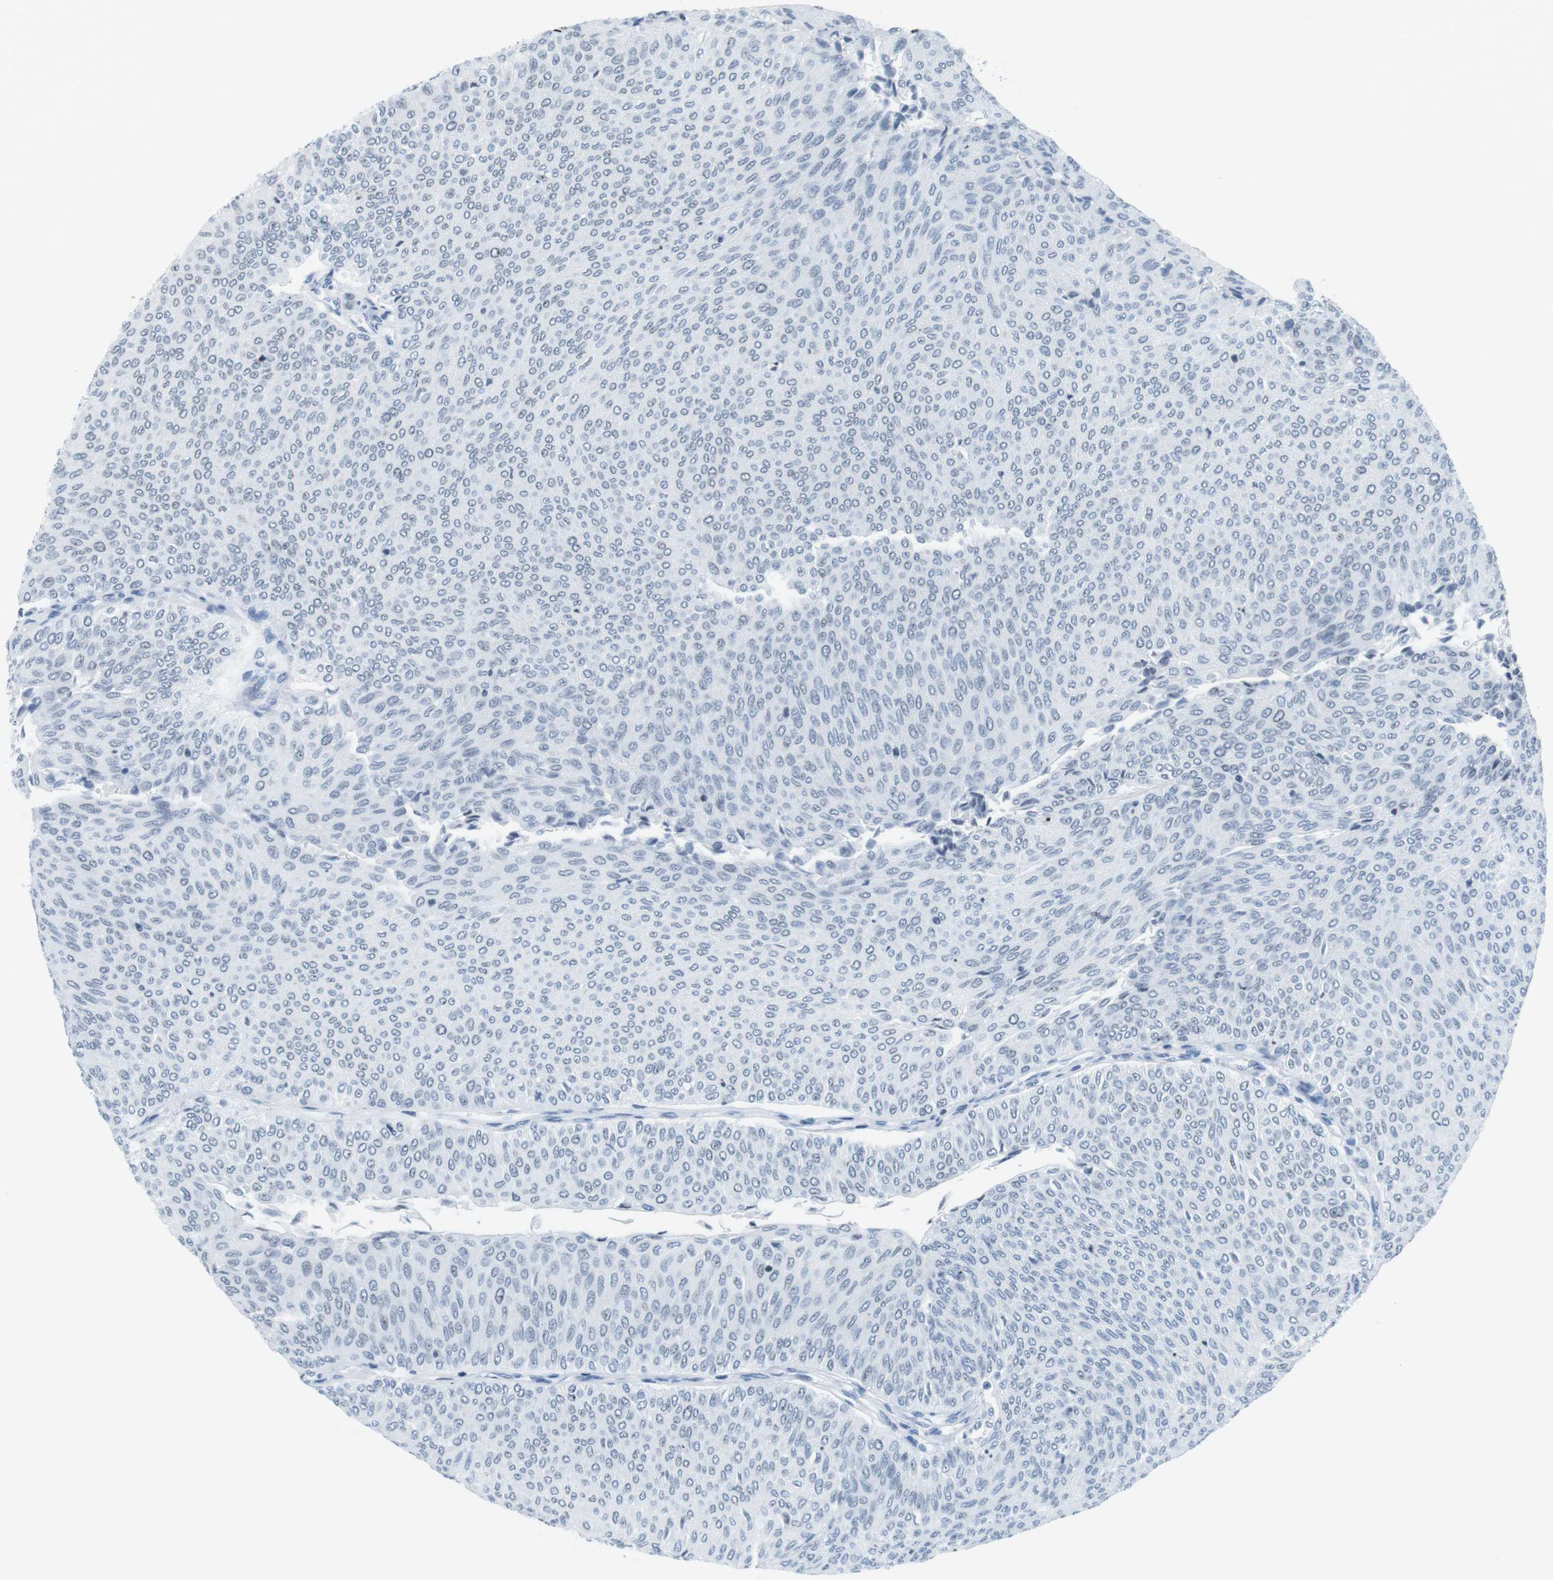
{"staining": {"intensity": "negative", "quantity": "none", "location": "none"}, "tissue": "urothelial cancer", "cell_type": "Tumor cells", "image_type": "cancer", "snomed": [{"axis": "morphology", "description": "Urothelial carcinoma, Low grade"}, {"axis": "topography", "description": "Urinary bladder"}], "caption": "A high-resolution micrograph shows IHC staining of urothelial cancer, which displays no significant staining in tumor cells.", "gene": "NIFK", "patient": {"sex": "male", "age": 78}}